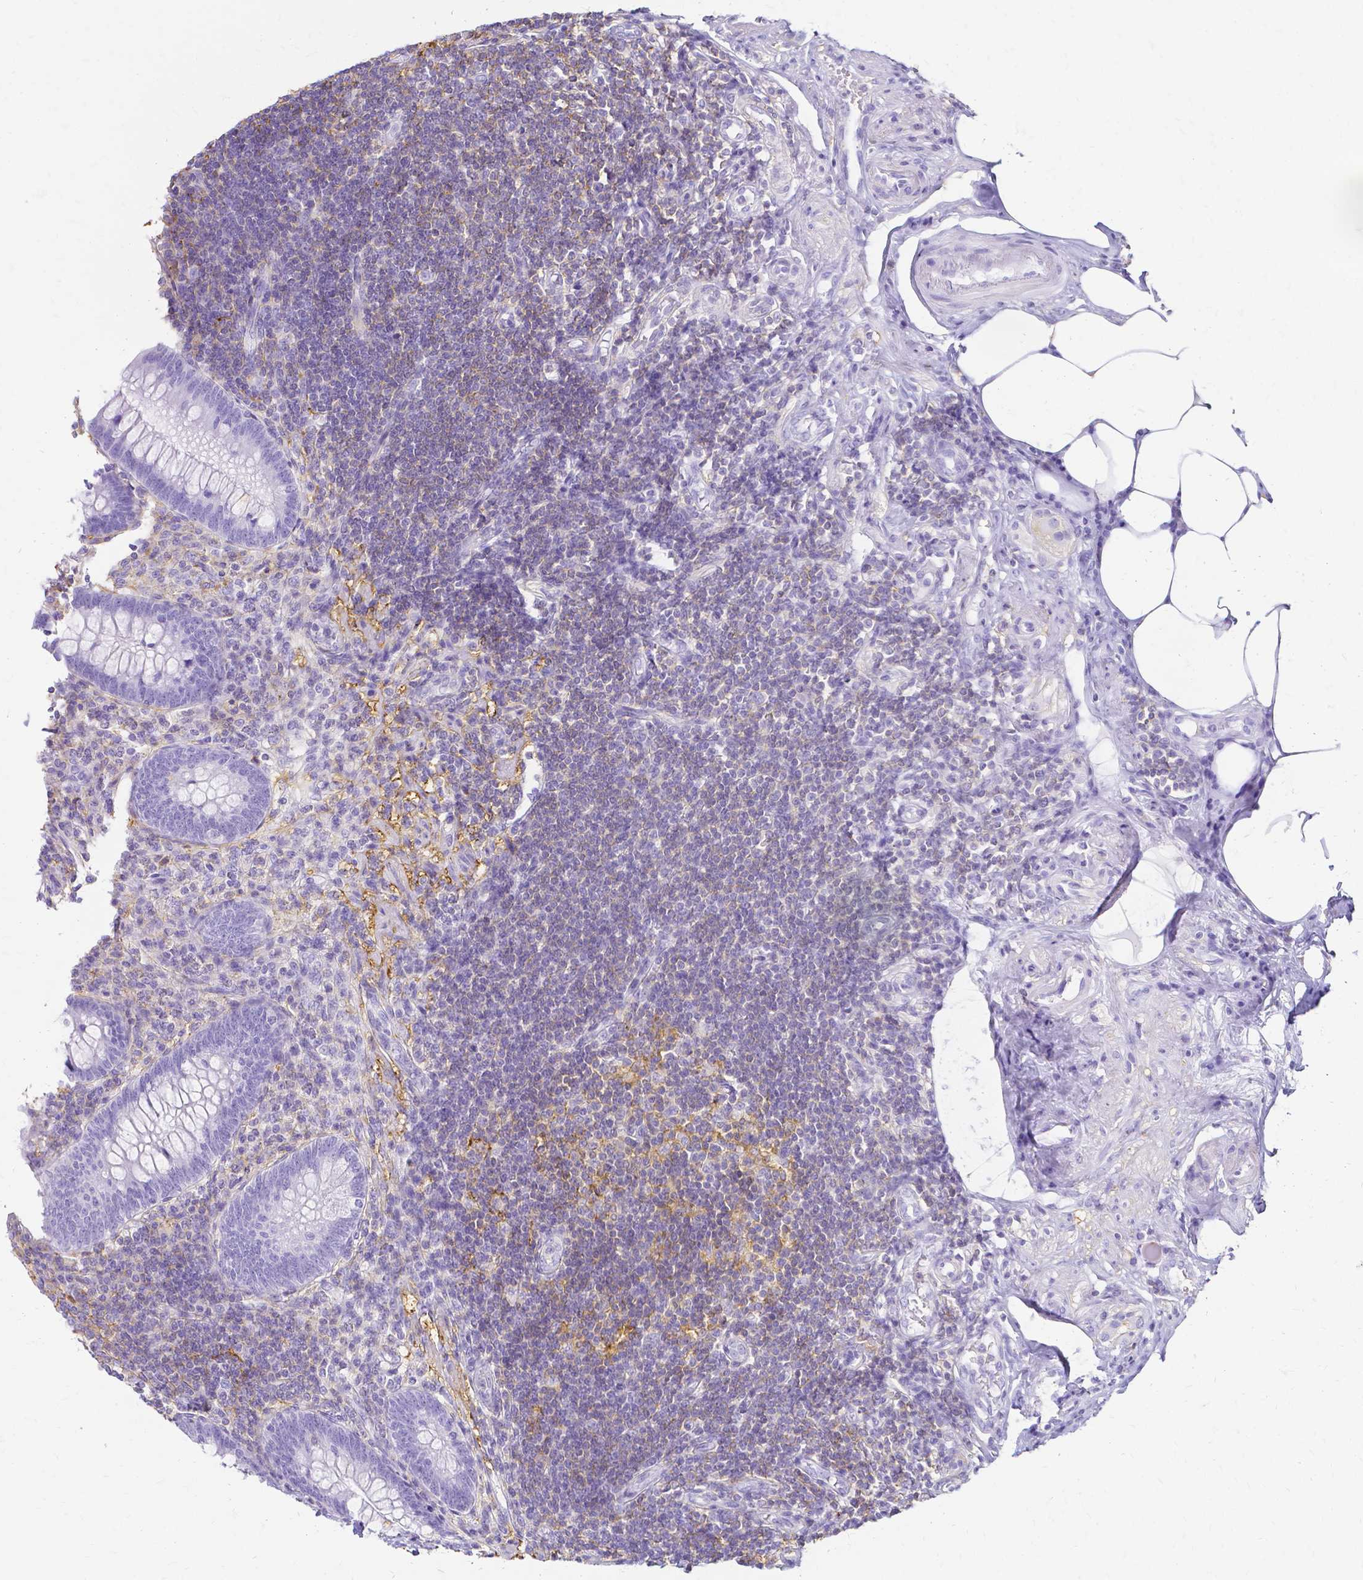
{"staining": {"intensity": "negative", "quantity": "none", "location": "none"}, "tissue": "appendix", "cell_type": "Glandular cells", "image_type": "normal", "snomed": [{"axis": "morphology", "description": "Normal tissue, NOS"}, {"axis": "topography", "description": "Appendix"}], "caption": "DAB immunohistochemical staining of normal human appendix shows no significant staining in glandular cells.", "gene": "HSPA12A", "patient": {"sex": "female", "age": 57}}